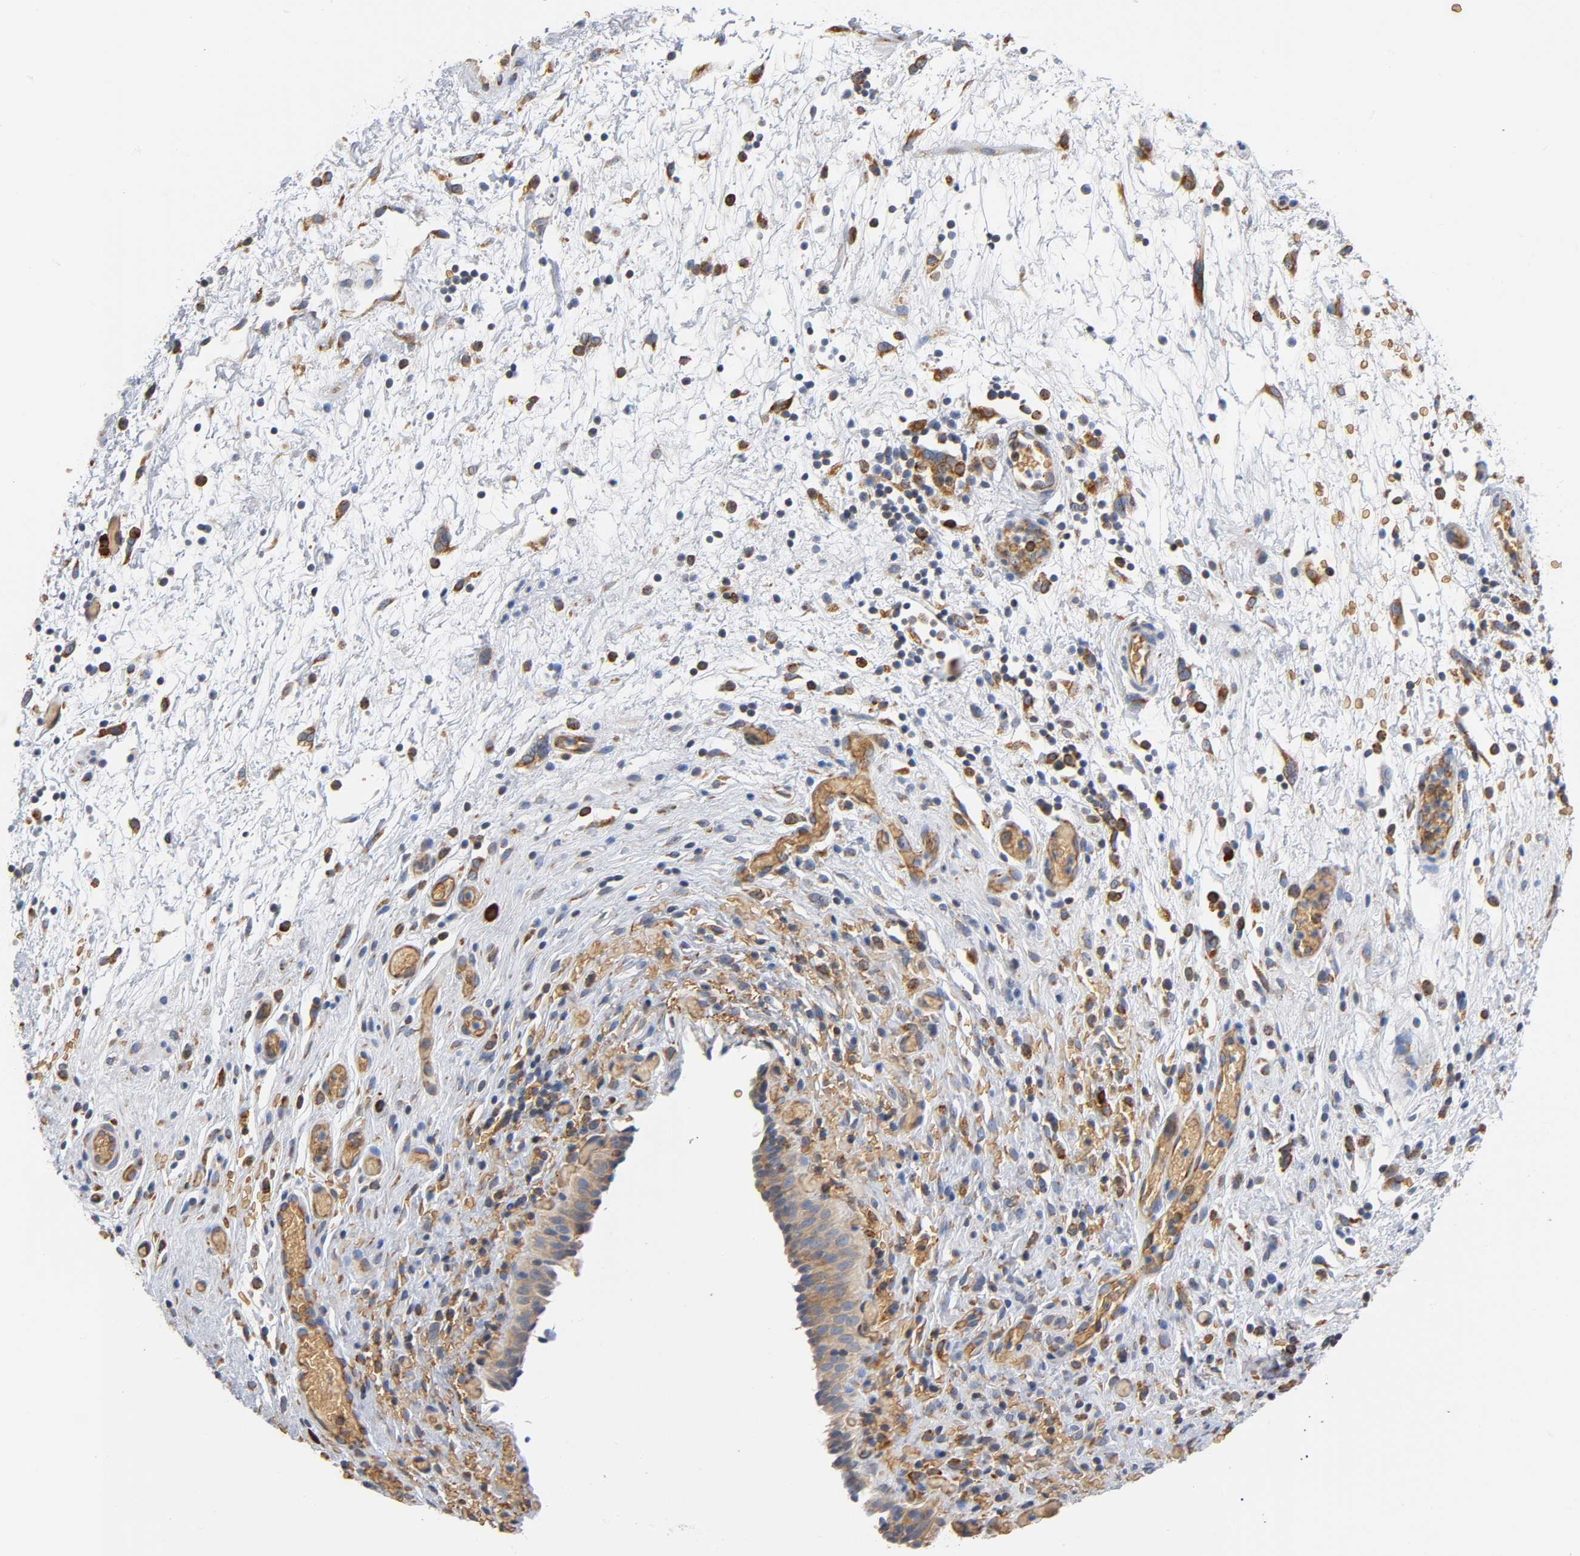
{"staining": {"intensity": "moderate", "quantity": ">75%", "location": "cytoplasmic/membranous"}, "tissue": "urinary bladder", "cell_type": "Urothelial cells", "image_type": "normal", "snomed": [{"axis": "morphology", "description": "Normal tissue, NOS"}, {"axis": "topography", "description": "Urinary bladder"}], "caption": "Moderate cytoplasmic/membranous positivity for a protein is appreciated in approximately >75% of urothelial cells of normal urinary bladder using IHC.", "gene": "UCKL1", "patient": {"sex": "male", "age": 51}}